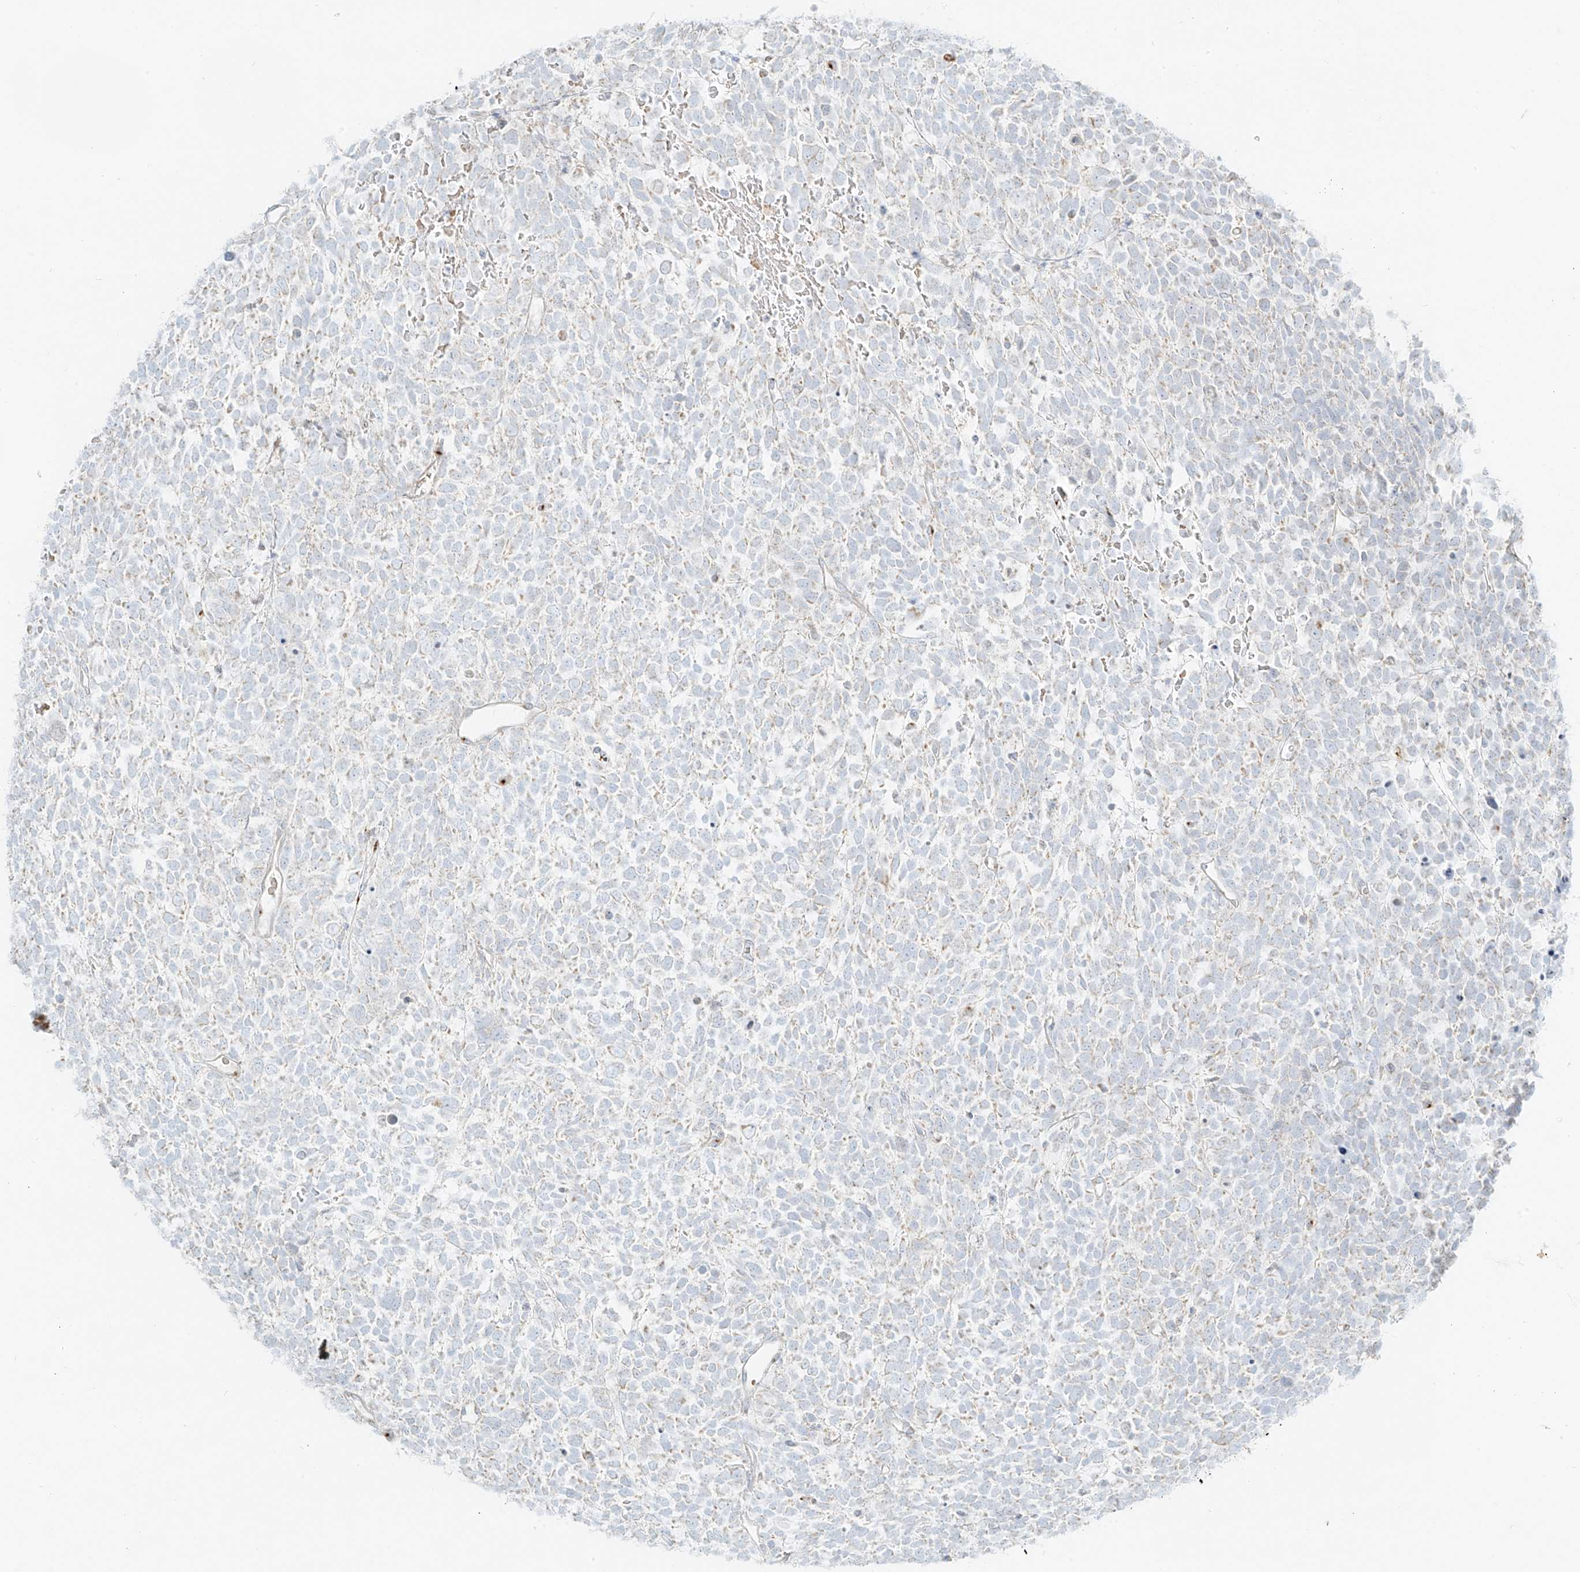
{"staining": {"intensity": "weak", "quantity": "<25%", "location": "cytoplasmic/membranous"}, "tissue": "urothelial cancer", "cell_type": "Tumor cells", "image_type": "cancer", "snomed": [{"axis": "morphology", "description": "Urothelial carcinoma, High grade"}, {"axis": "topography", "description": "Urinary bladder"}], "caption": "This photomicrograph is of urothelial cancer stained with immunohistochemistry to label a protein in brown with the nuclei are counter-stained blue. There is no staining in tumor cells. (Brightfield microscopy of DAB IHC at high magnification).", "gene": "TMEM87B", "patient": {"sex": "female", "age": 82}}